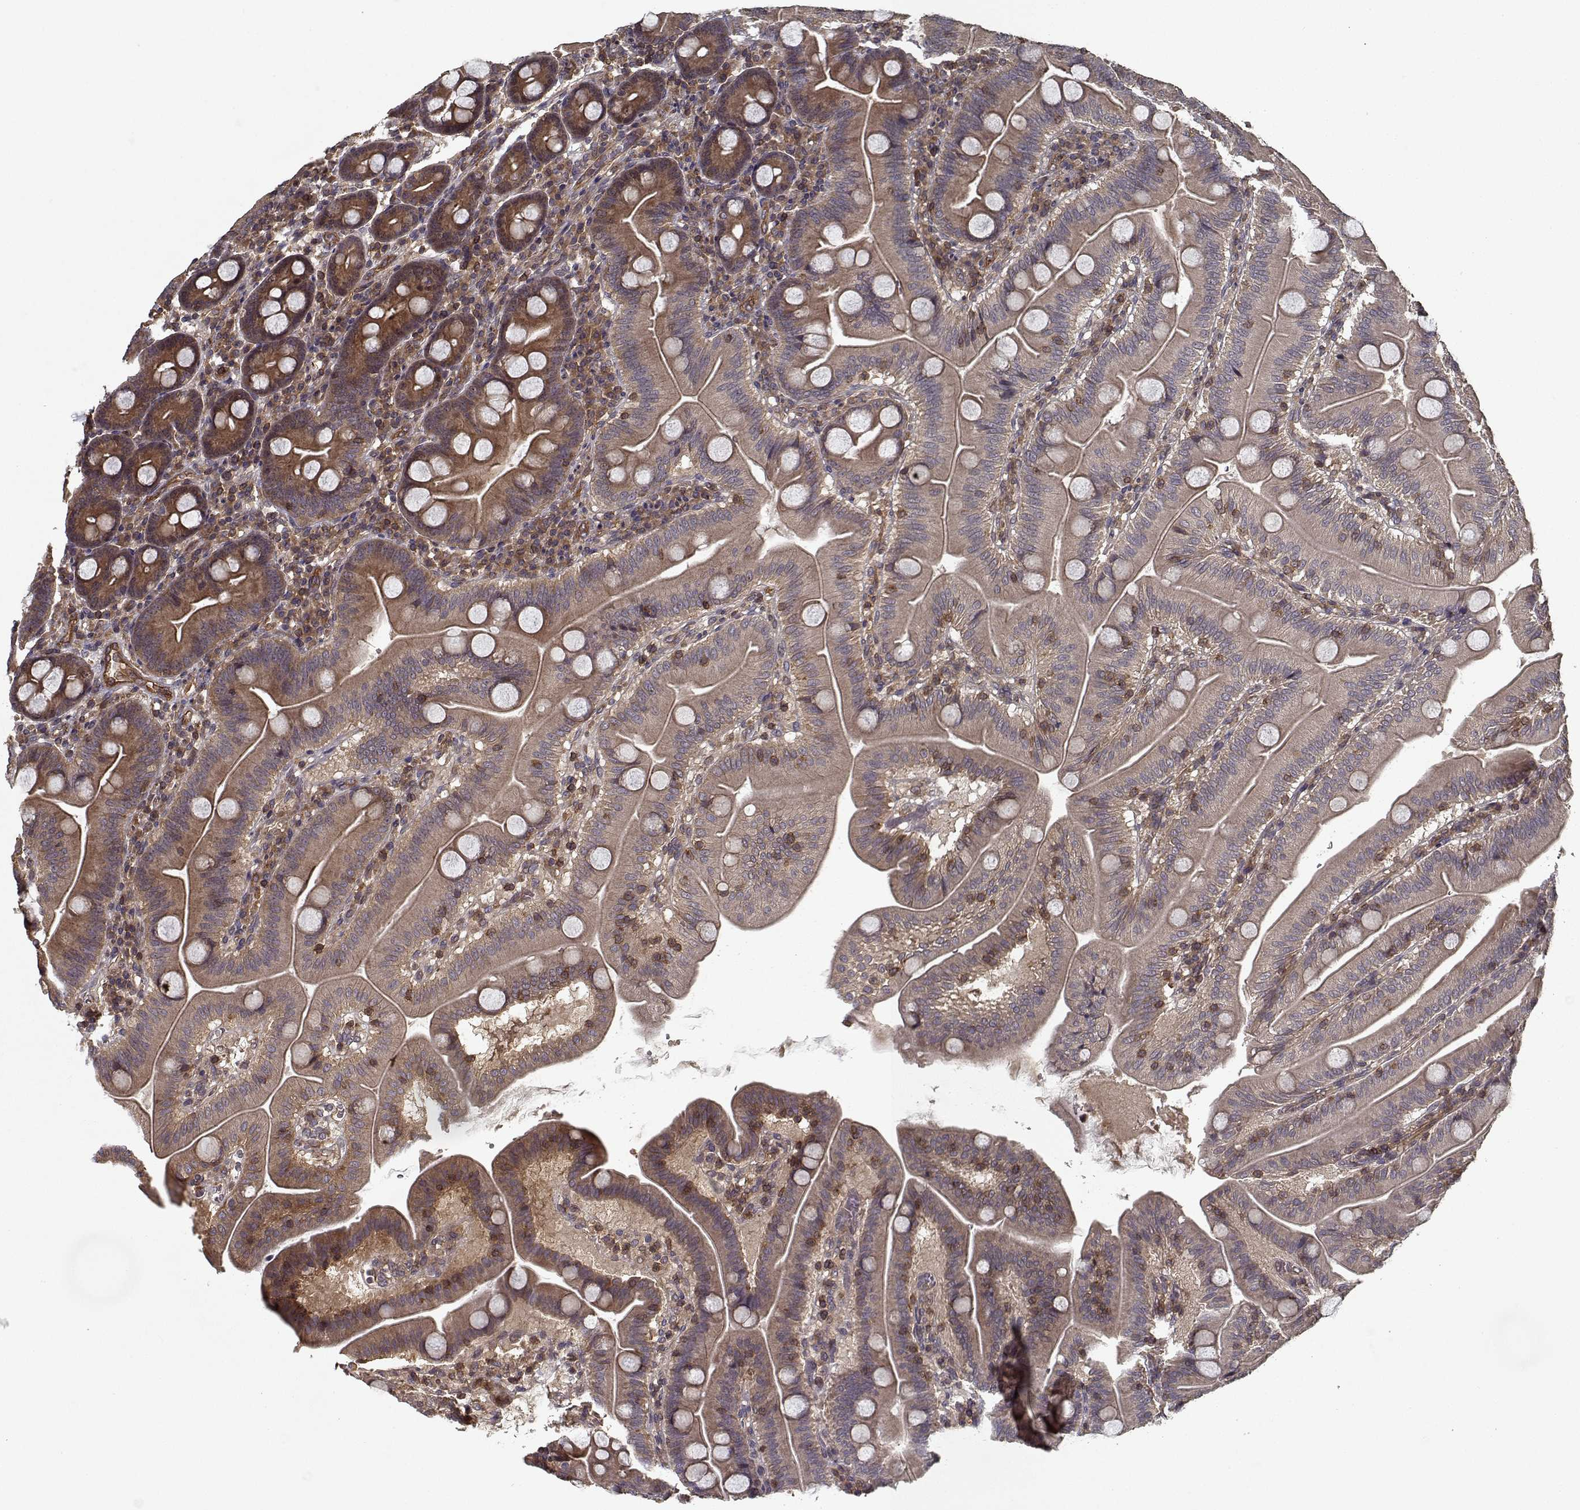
{"staining": {"intensity": "moderate", "quantity": "<25%", "location": "cytoplasmic/membranous"}, "tissue": "duodenum", "cell_type": "Glandular cells", "image_type": "normal", "snomed": [{"axis": "morphology", "description": "Normal tissue, NOS"}, {"axis": "topography", "description": "Duodenum"}], "caption": "Approximately <25% of glandular cells in unremarkable duodenum reveal moderate cytoplasmic/membranous protein expression as visualized by brown immunohistochemical staining.", "gene": "PPP1R12A", "patient": {"sex": "male", "age": 59}}